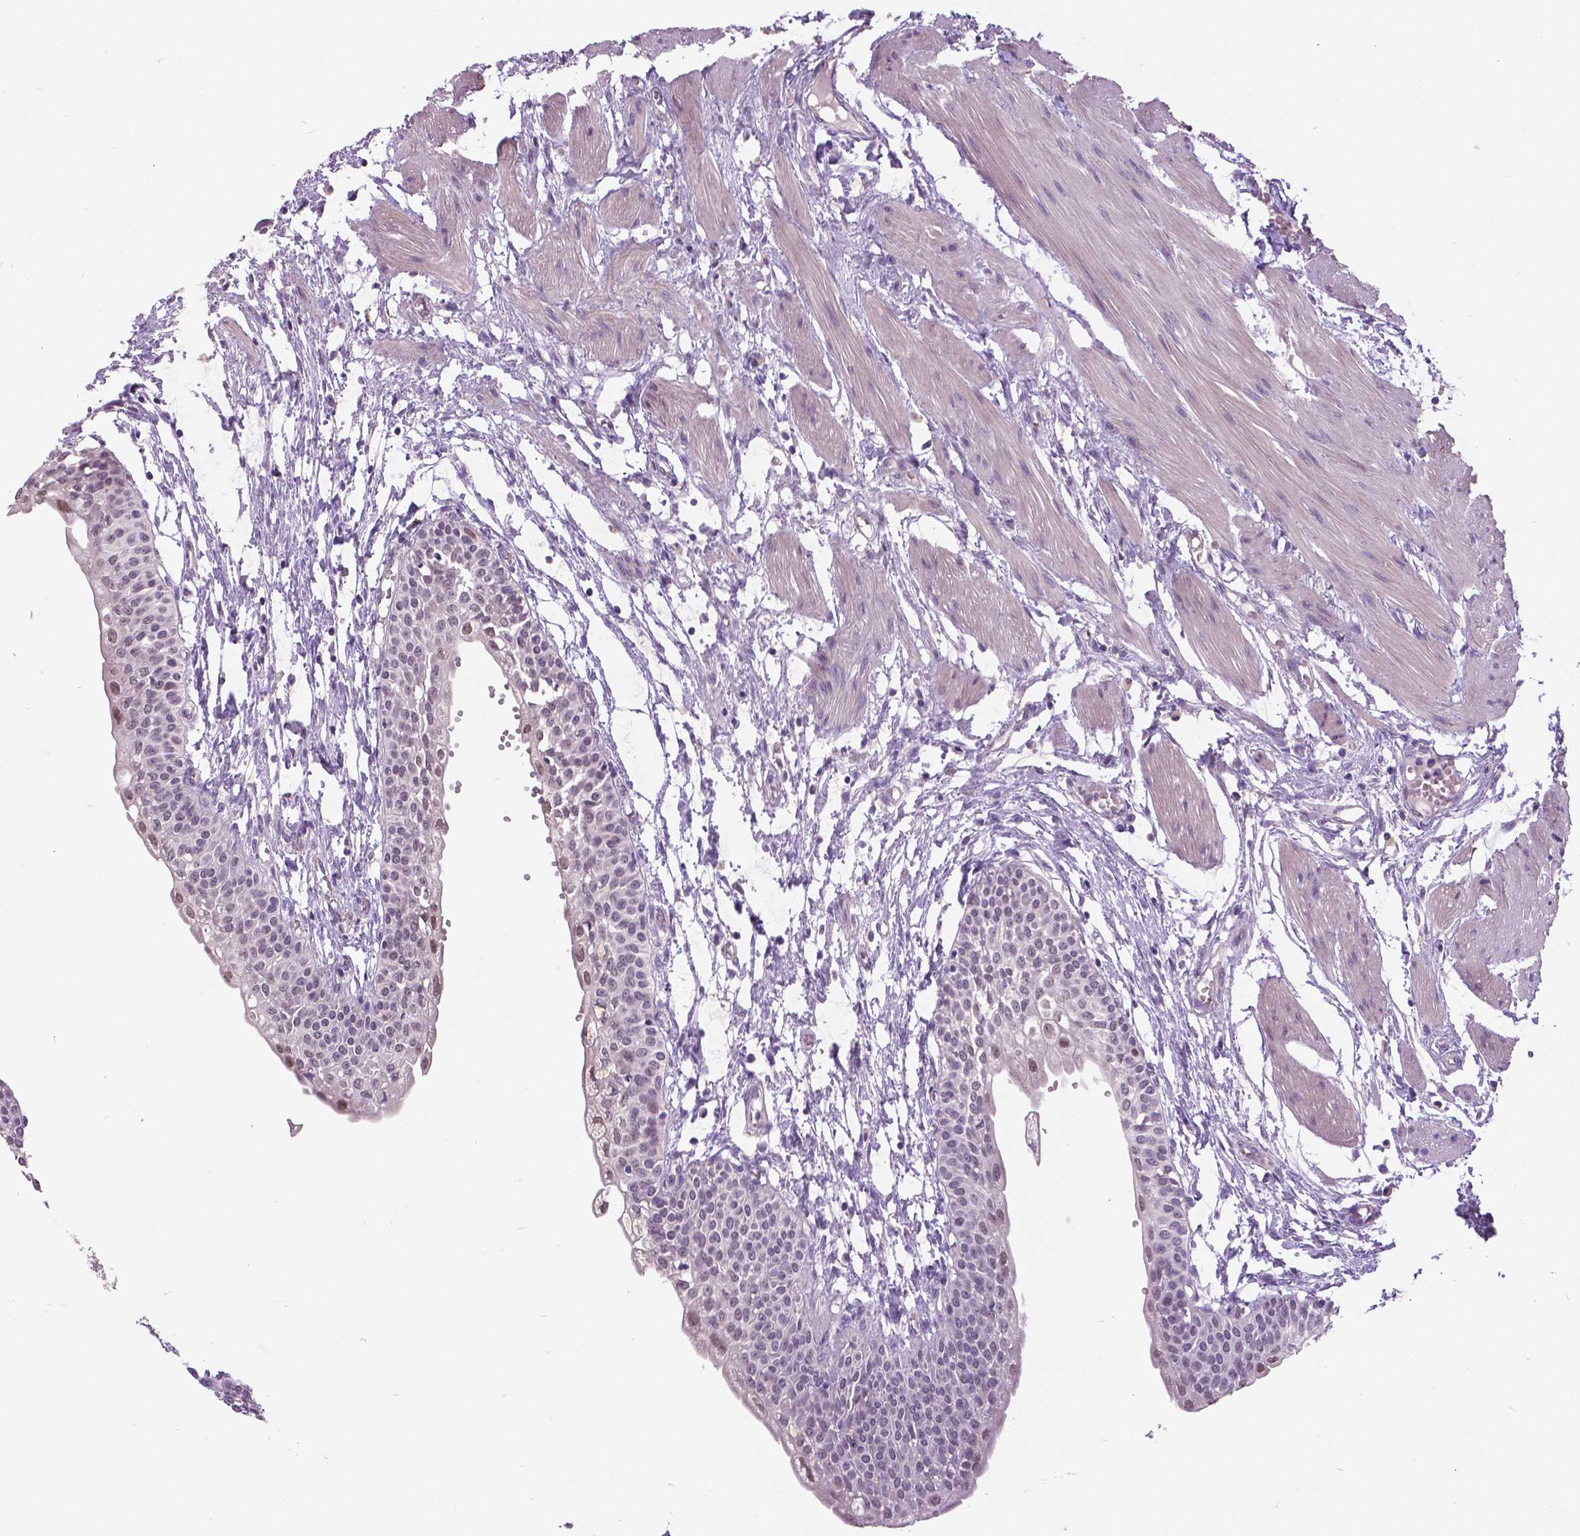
{"staining": {"intensity": "weak", "quantity": "<25%", "location": "nuclear"}, "tissue": "urinary bladder", "cell_type": "Urothelial cells", "image_type": "normal", "snomed": [{"axis": "morphology", "description": "Normal tissue, NOS"}, {"axis": "topography", "description": "Urinary bladder"}, {"axis": "topography", "description": "Peripheral nerve tissue"}], "caption": "Photomicrograph shows no significant protein staining in urothelial cells of normal urinary bladder.", "gene": "FOXA1", "patient": {"sex": "male", "age": 55}}